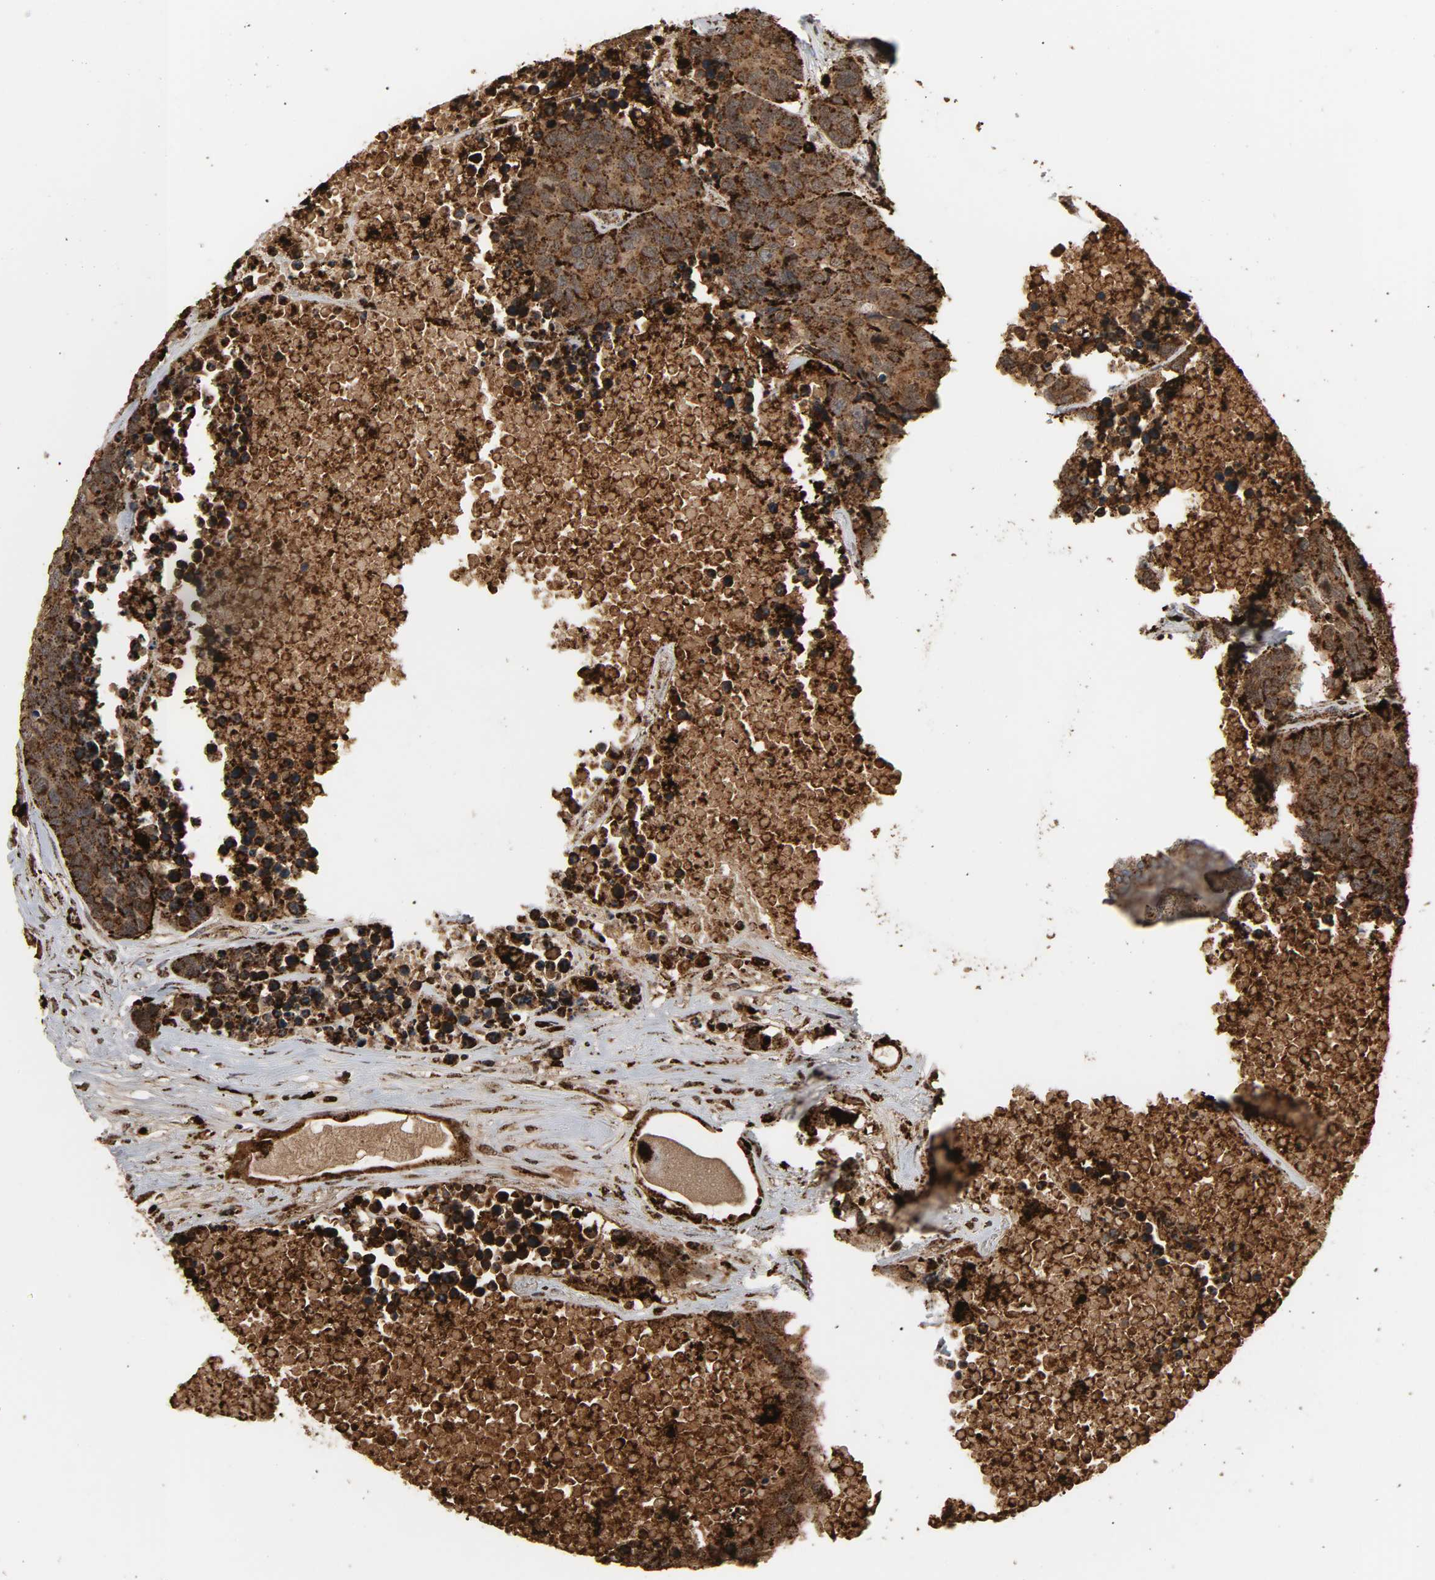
{"staining": {"intensity": "strong", "quantity": ">75%", "location": "cytoplasmic/membranous"}, "tissue": "carcinoid", "cell_type": "Tumor cells", "image_type": "cancer", "snomed": [{"axis": "morphology", "description": "Carcinoid, malignant, NOS"}, {"axis": "topography", "description": "Lung"}], "caption": "Immunohistochemistry photomicrograph of neoplastic tissue: human malignant carcinoid stained using immunohistochemistry reveals high levels of strong protein expression localized specifically in the cytoplasmic/membranous of tumor cells, appearing as a cytoplasmic/membranous brown color.", "gene": "PSAP", "patient": {"sex": "male", "age": 60}}